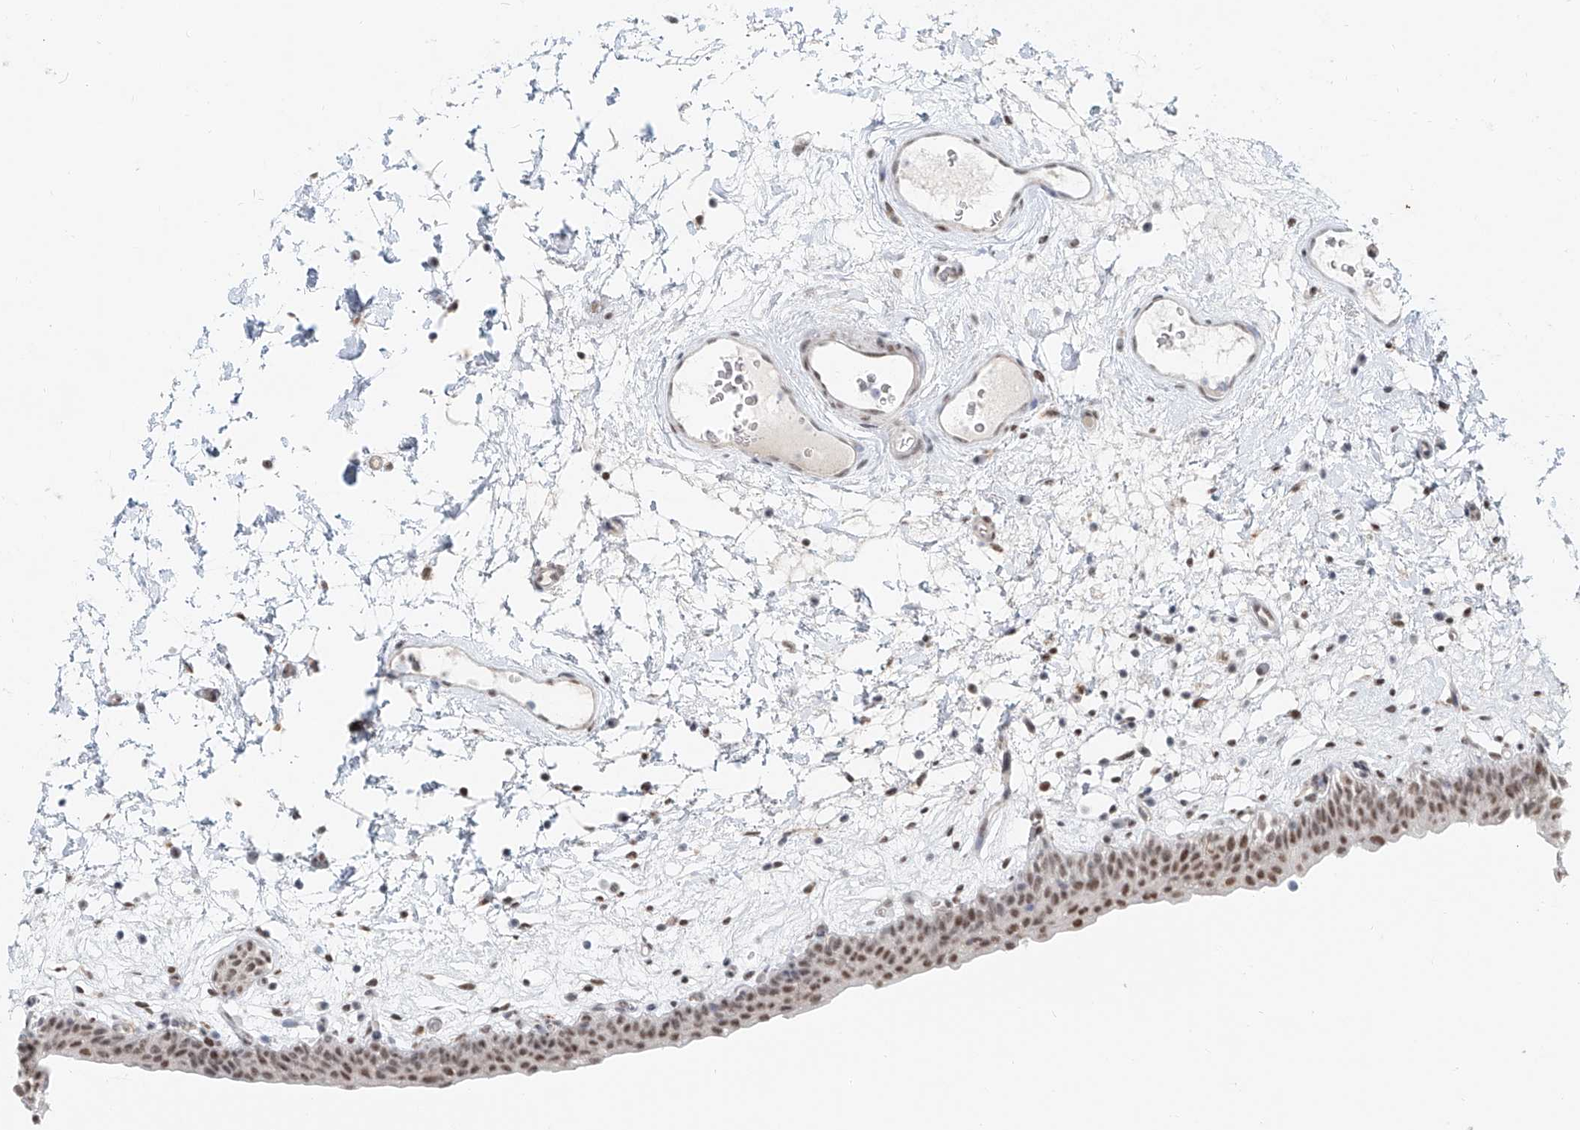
{"staining": {"intensity": "moderate", "quantity": ">75%", "location": "nuclear"}, "tissue": "urinary bladder", "cell_type": "Urothelial cells", "image_type": "normal", "snomed": [{"axis": "morphology", "description": "Normal tissue, NOS"}, {"axis": "topography", "description": "Urinary bladder"}], "caption": "A photomicrograph of human urinary bladder stained for a protein demonstrates moderate nuclear brown staining in urothelial cells.", "gene": "SASH1", "patient": {"sex": "male", "age": 83}}